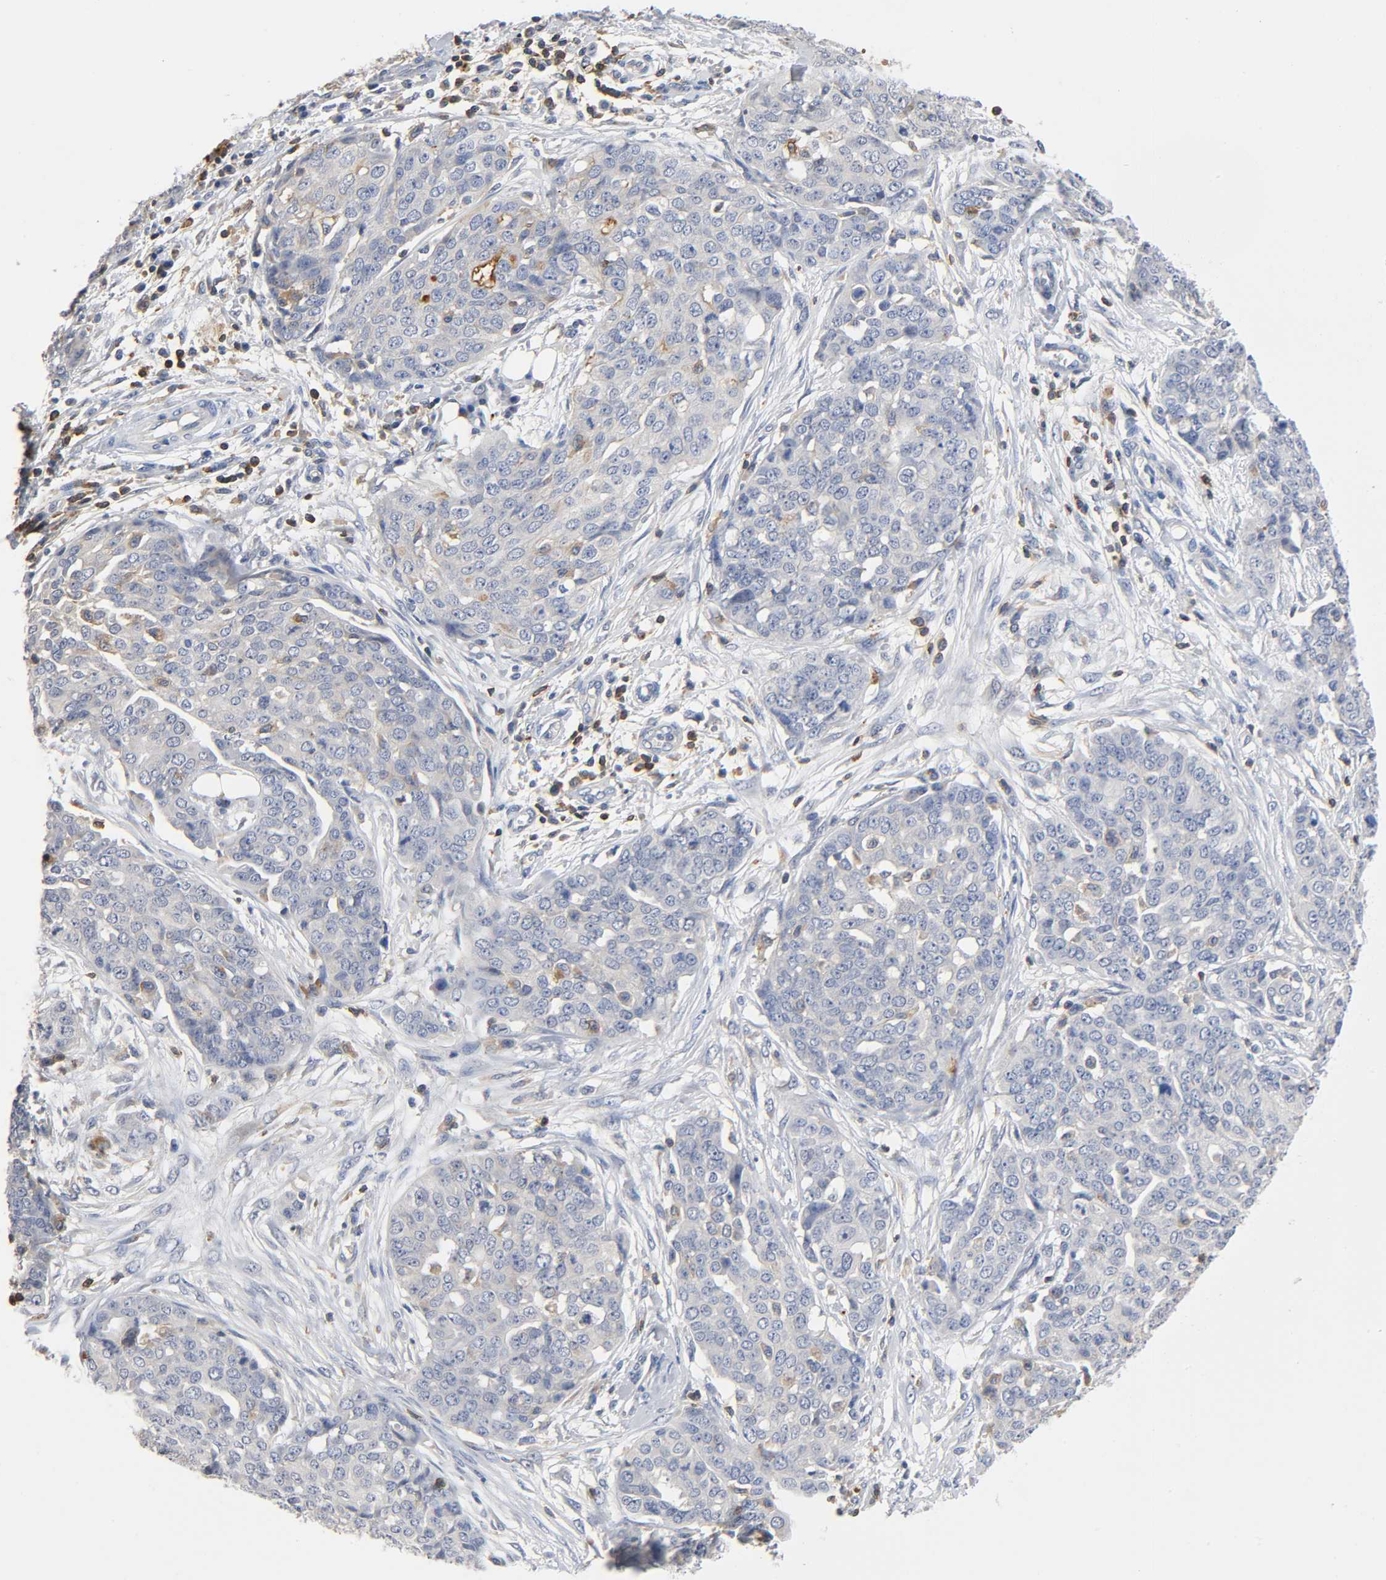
{"staining": {"intensity": "negative", "quantity": "none", "location": "none"}, "tissue": "ovarian cancer", "cell_type": "Tumor cells", "image_type": "cancer", "snomed": [{"axis": "morphology", "description": "Cystadenocarcinoma, serous, NOS"}, {"axis": "topography", "description": "Soft tissue"}, {"axis": "topography", "description": "Ovary"}], "caption": "There is no significant staining in tumor cells of ovarian serous cystadenocarcinoma.", "gene": "UCKL1", "patient": {"sex": "female", "age": 57}}